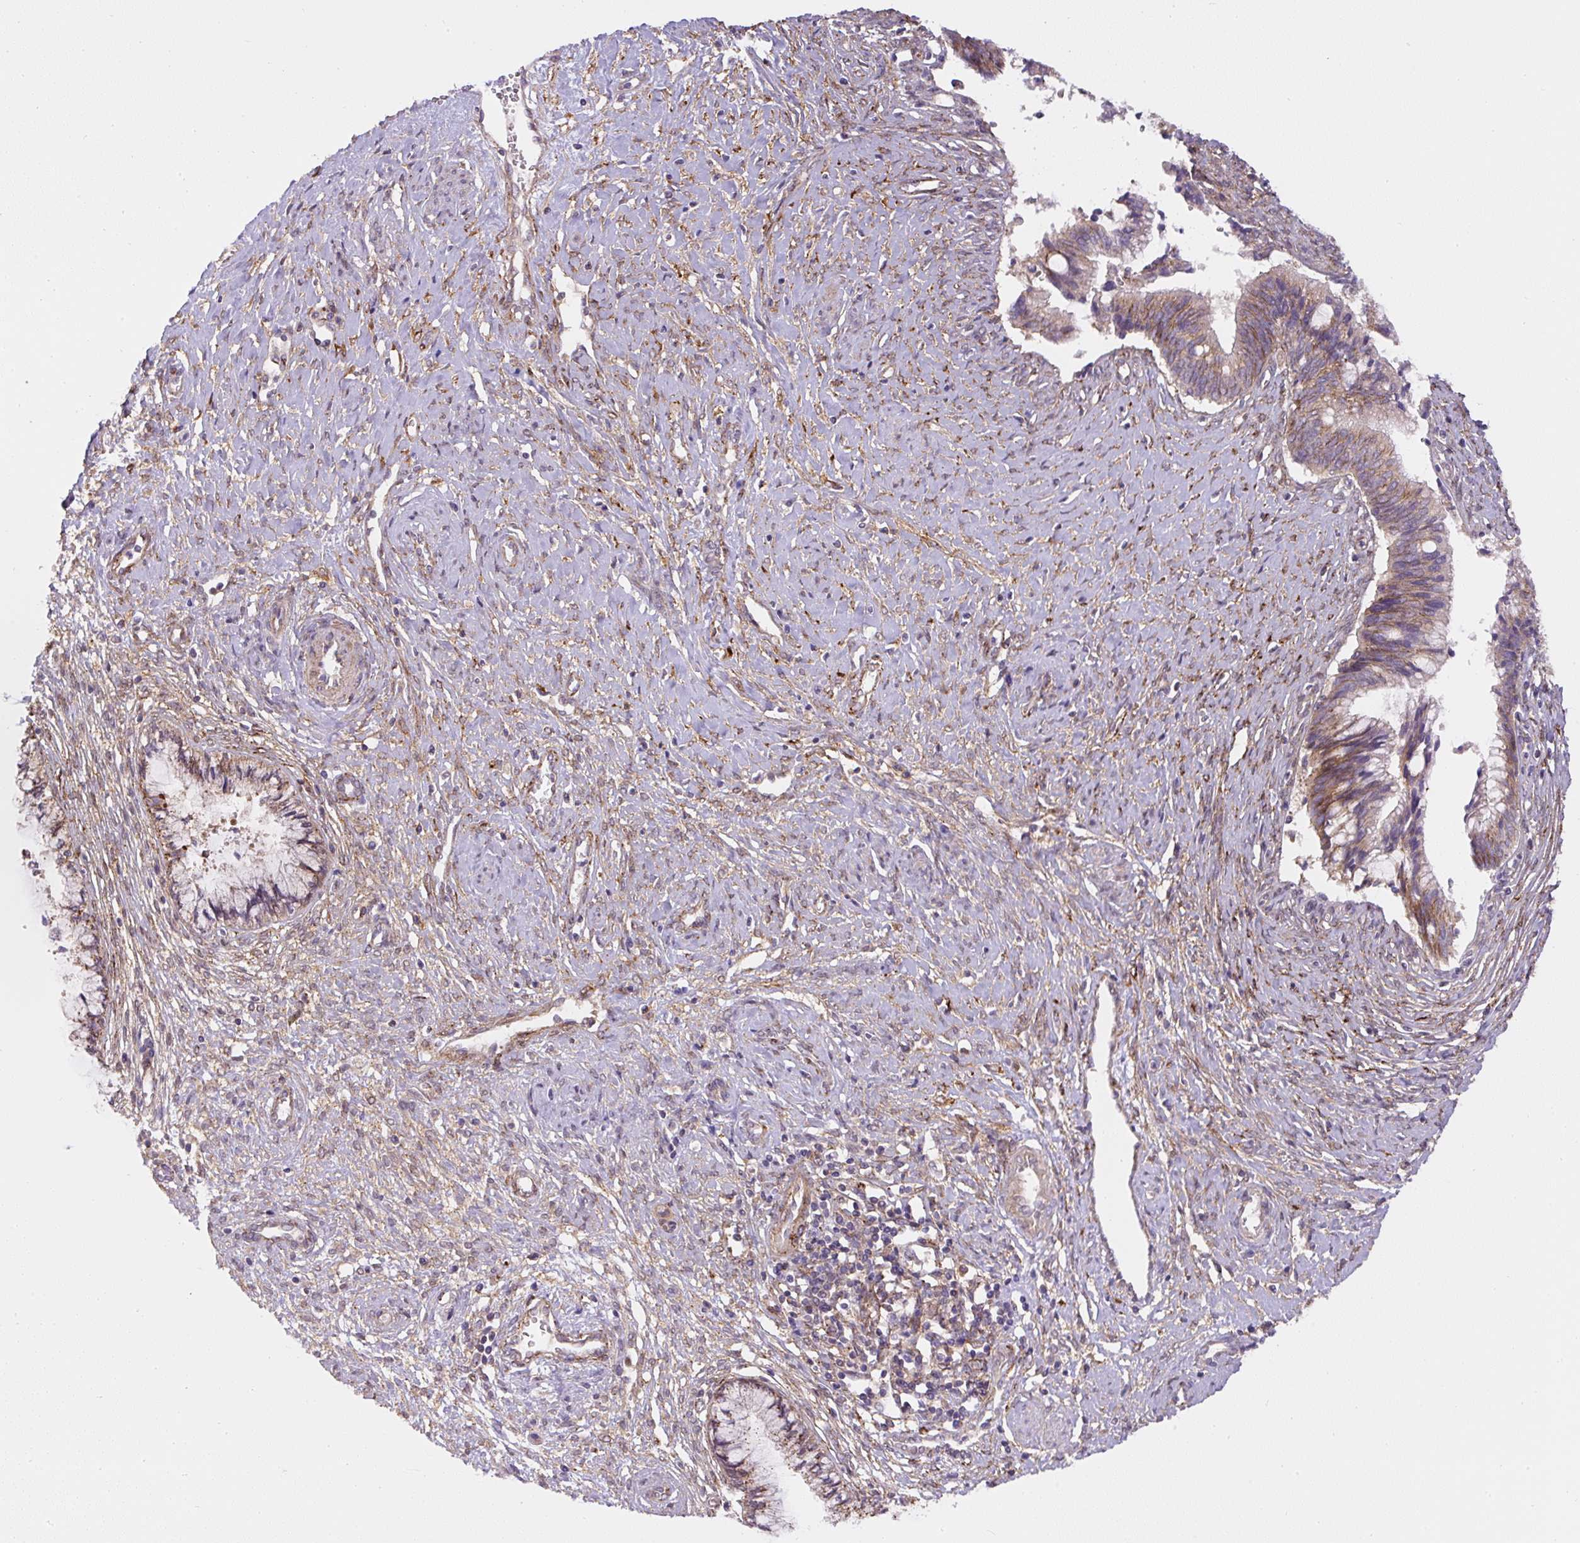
{"staining": {"intensity": "moderate", "quantity": ">75%", "location": "cytoplasmic/membranous"}, "tissue": "cervical cancer", "cell_type": "Tumor cells", "image_type": "cancer", "snomed": [{"axis": "morphology", "description": "Adenocarcinoma, NOS"}, {"axis": "topography", "description": "Cervix"}], "caption": "A brown stain highlights moderate cytoplasmic/membranous expression of a protein in cervical cancer tumor cells. (IHC, brightfield microscopy, high magnification).", "gene": "RNF170", "patient": {"sex": "female", "age": 44}}